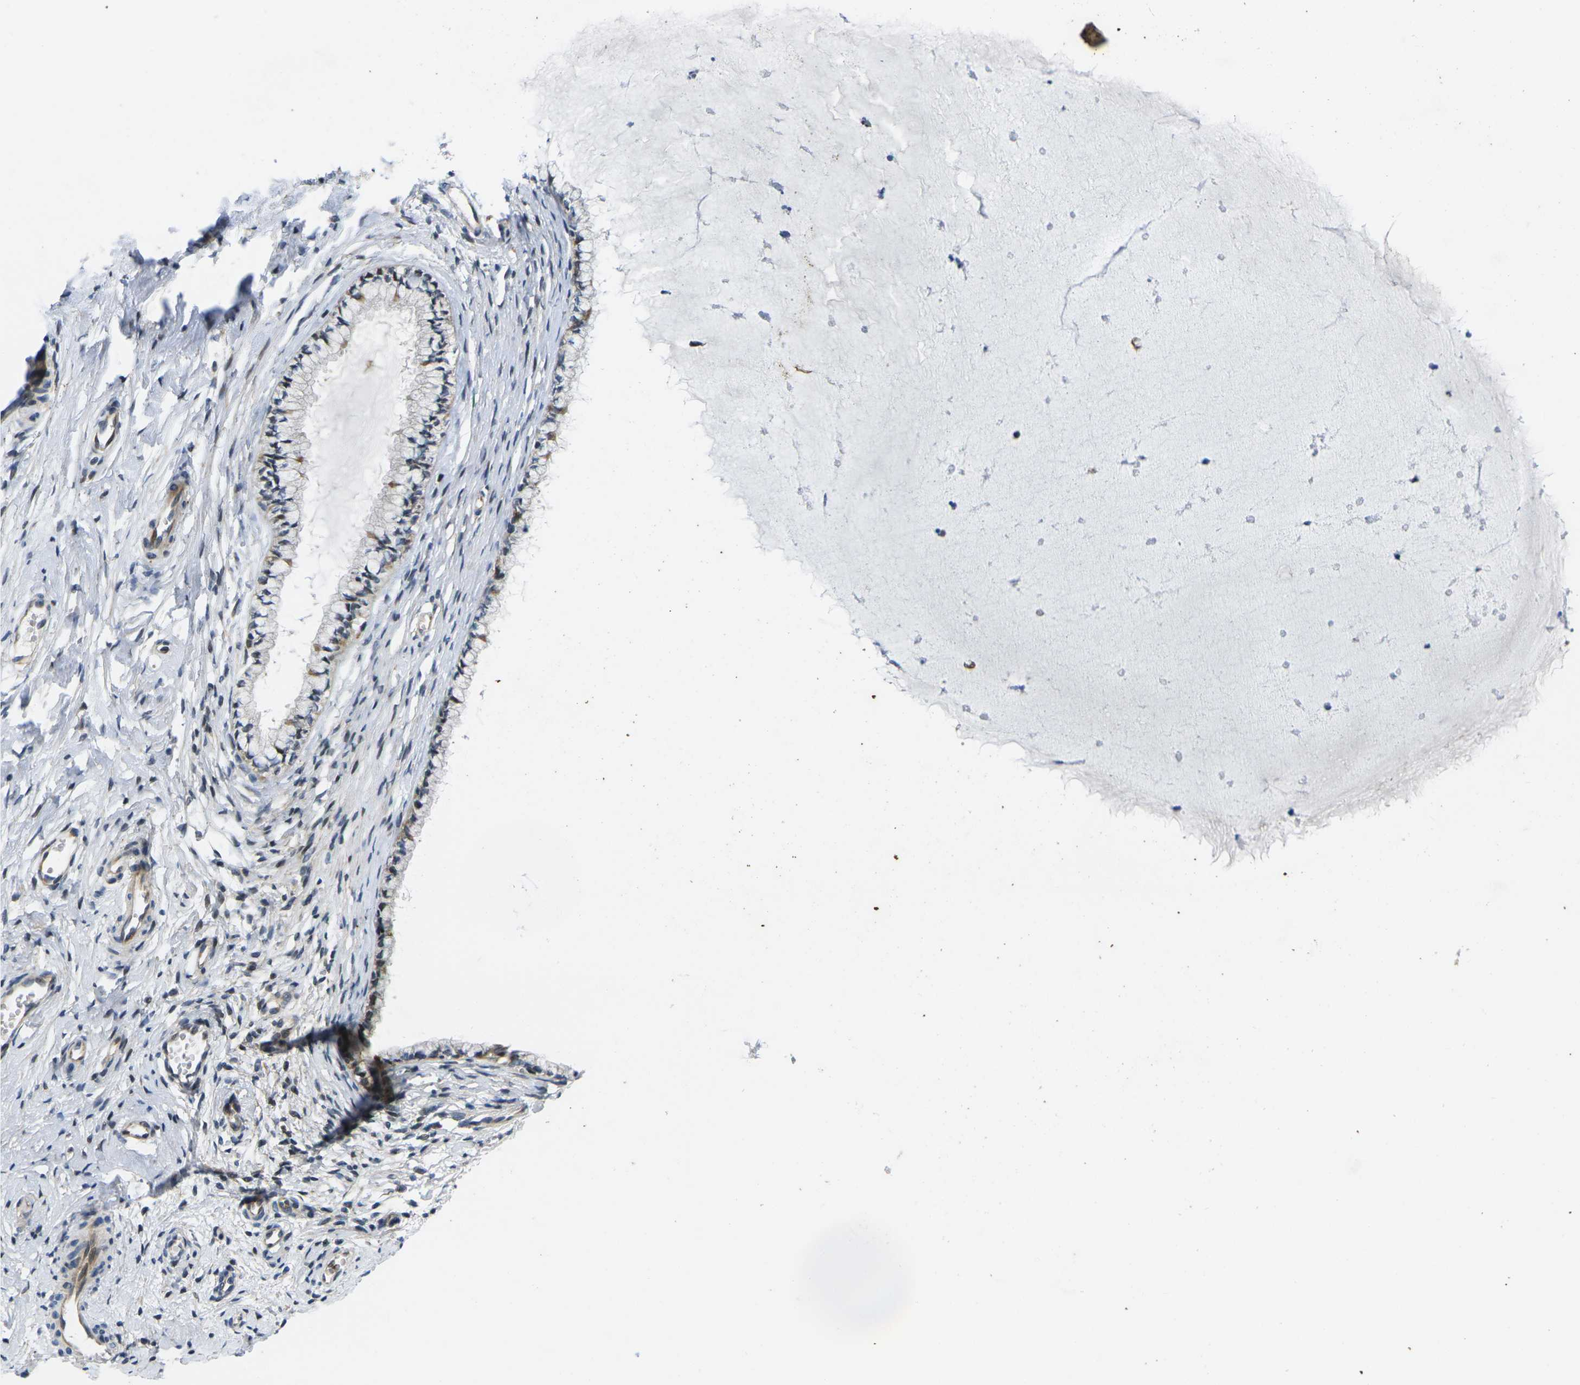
{"staining": {"intensity": "moderate", "quantity": "25%-75%", "location": "cytoplasmic/membranous"}, "tissue": "cervix", "cell_type": "Glandular cells", "image_type": "normal", "snomed": [{"axis": "morphology", "description": "Normal tissue, NOS"}, {"axis": "topography", "description": "Cervix"}], "caption": "Protein staining of normal cervix reveals moderate cytoplasmic/membranous positivity in approximately 25%-75% of glandular cells. The protein of interest is stained brown, and the nuclei are stained in blue (DAB IHC with brightfield microscopy, high magnification).", "gene": "ROBO2", "patient": {"sex": "female", "age": 65}}